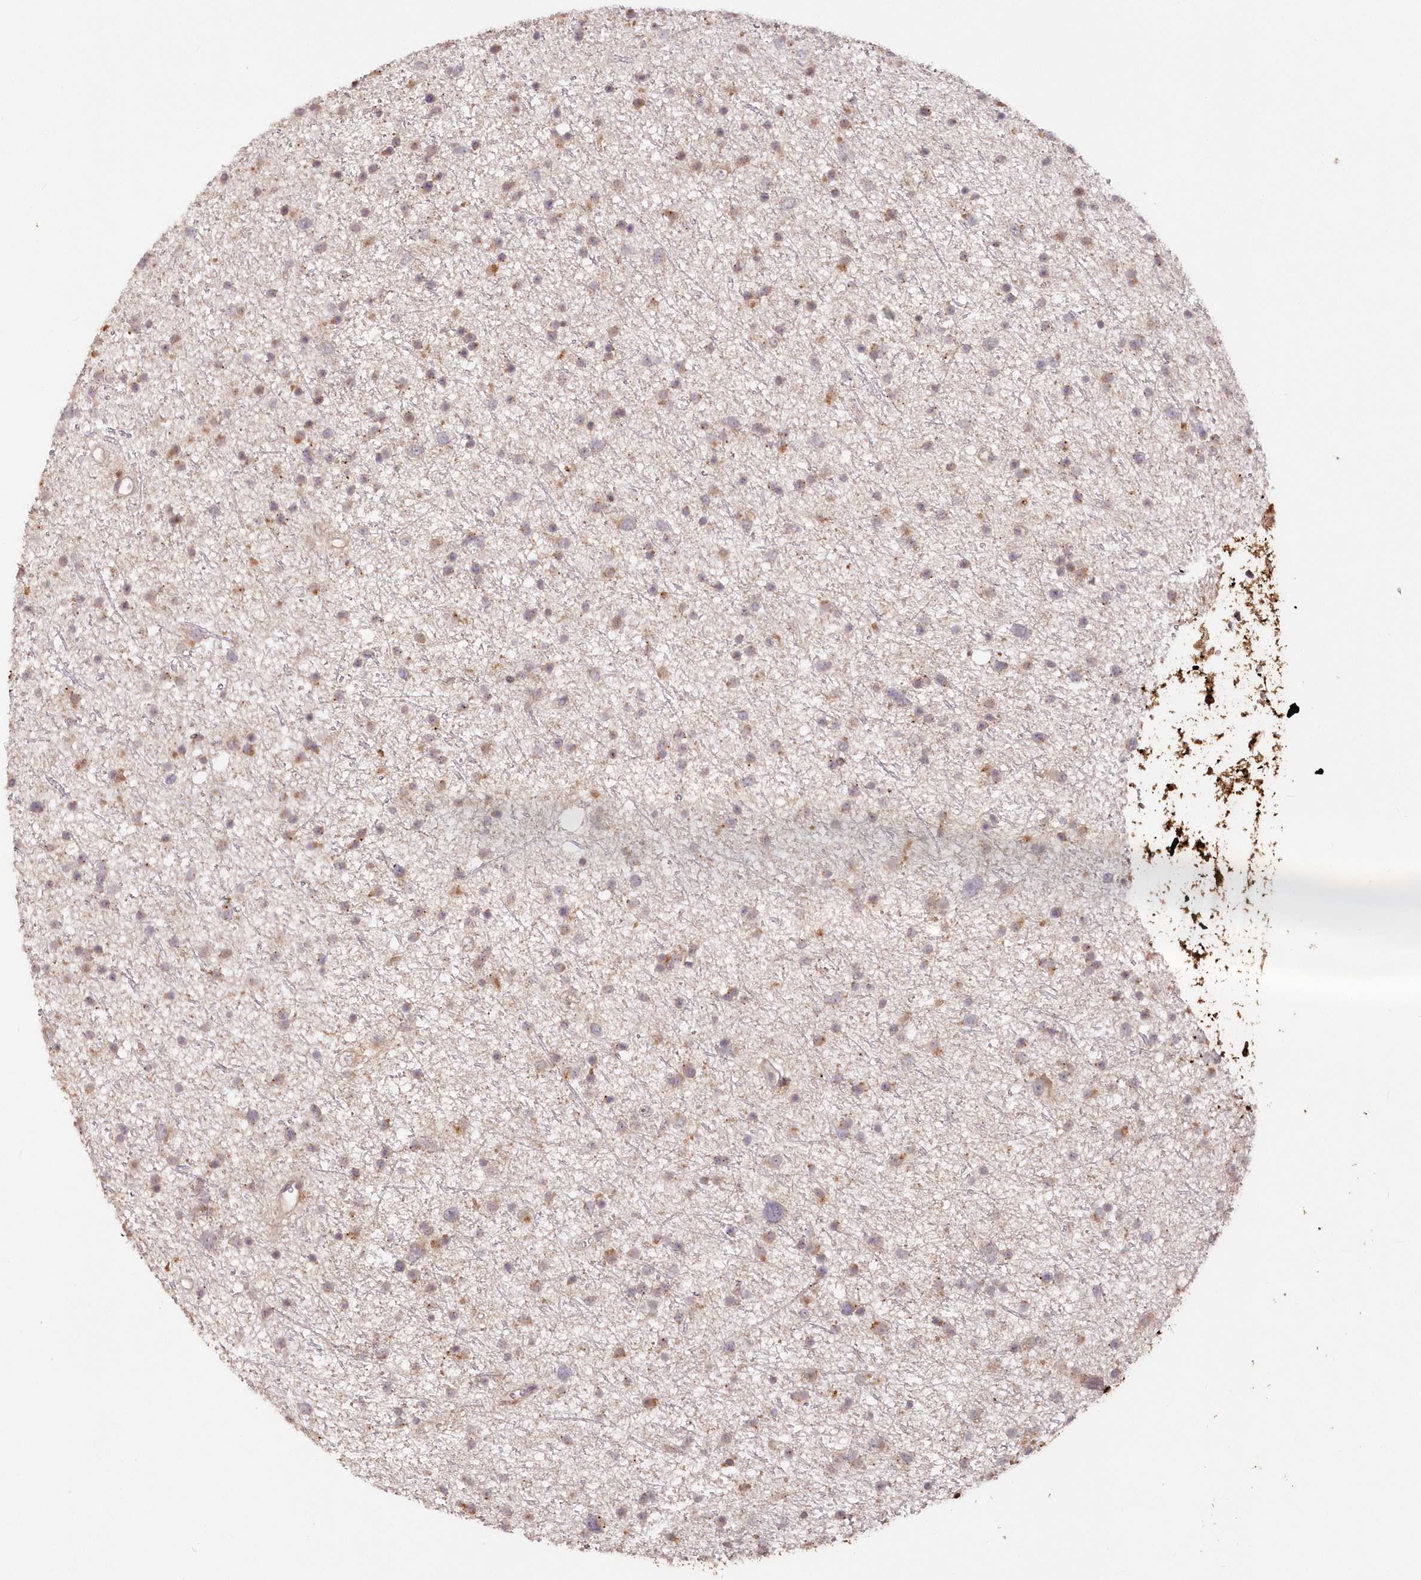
{"staining": {"intensity": "moderate", "quantity": "25%-75%", "location": "cytoplasmic/membranous"}, "tissue": "glioma", "cell_type": "Tumor cells", "image_type": "cancer", "snomed": [{"axis": "morphology", "description": "Glioma, malignant, Low grade"}, {"axis": "topography", "description": "Cerebral cortex"}], "caption": "Immunohistochemical staining of human glioma shows medium levels of moderate cytoplasmic/membranous expression in about 25%-75% of tumor cells.", "gene": "SNED1", "patient": {"sex": "female", "age": 39}}